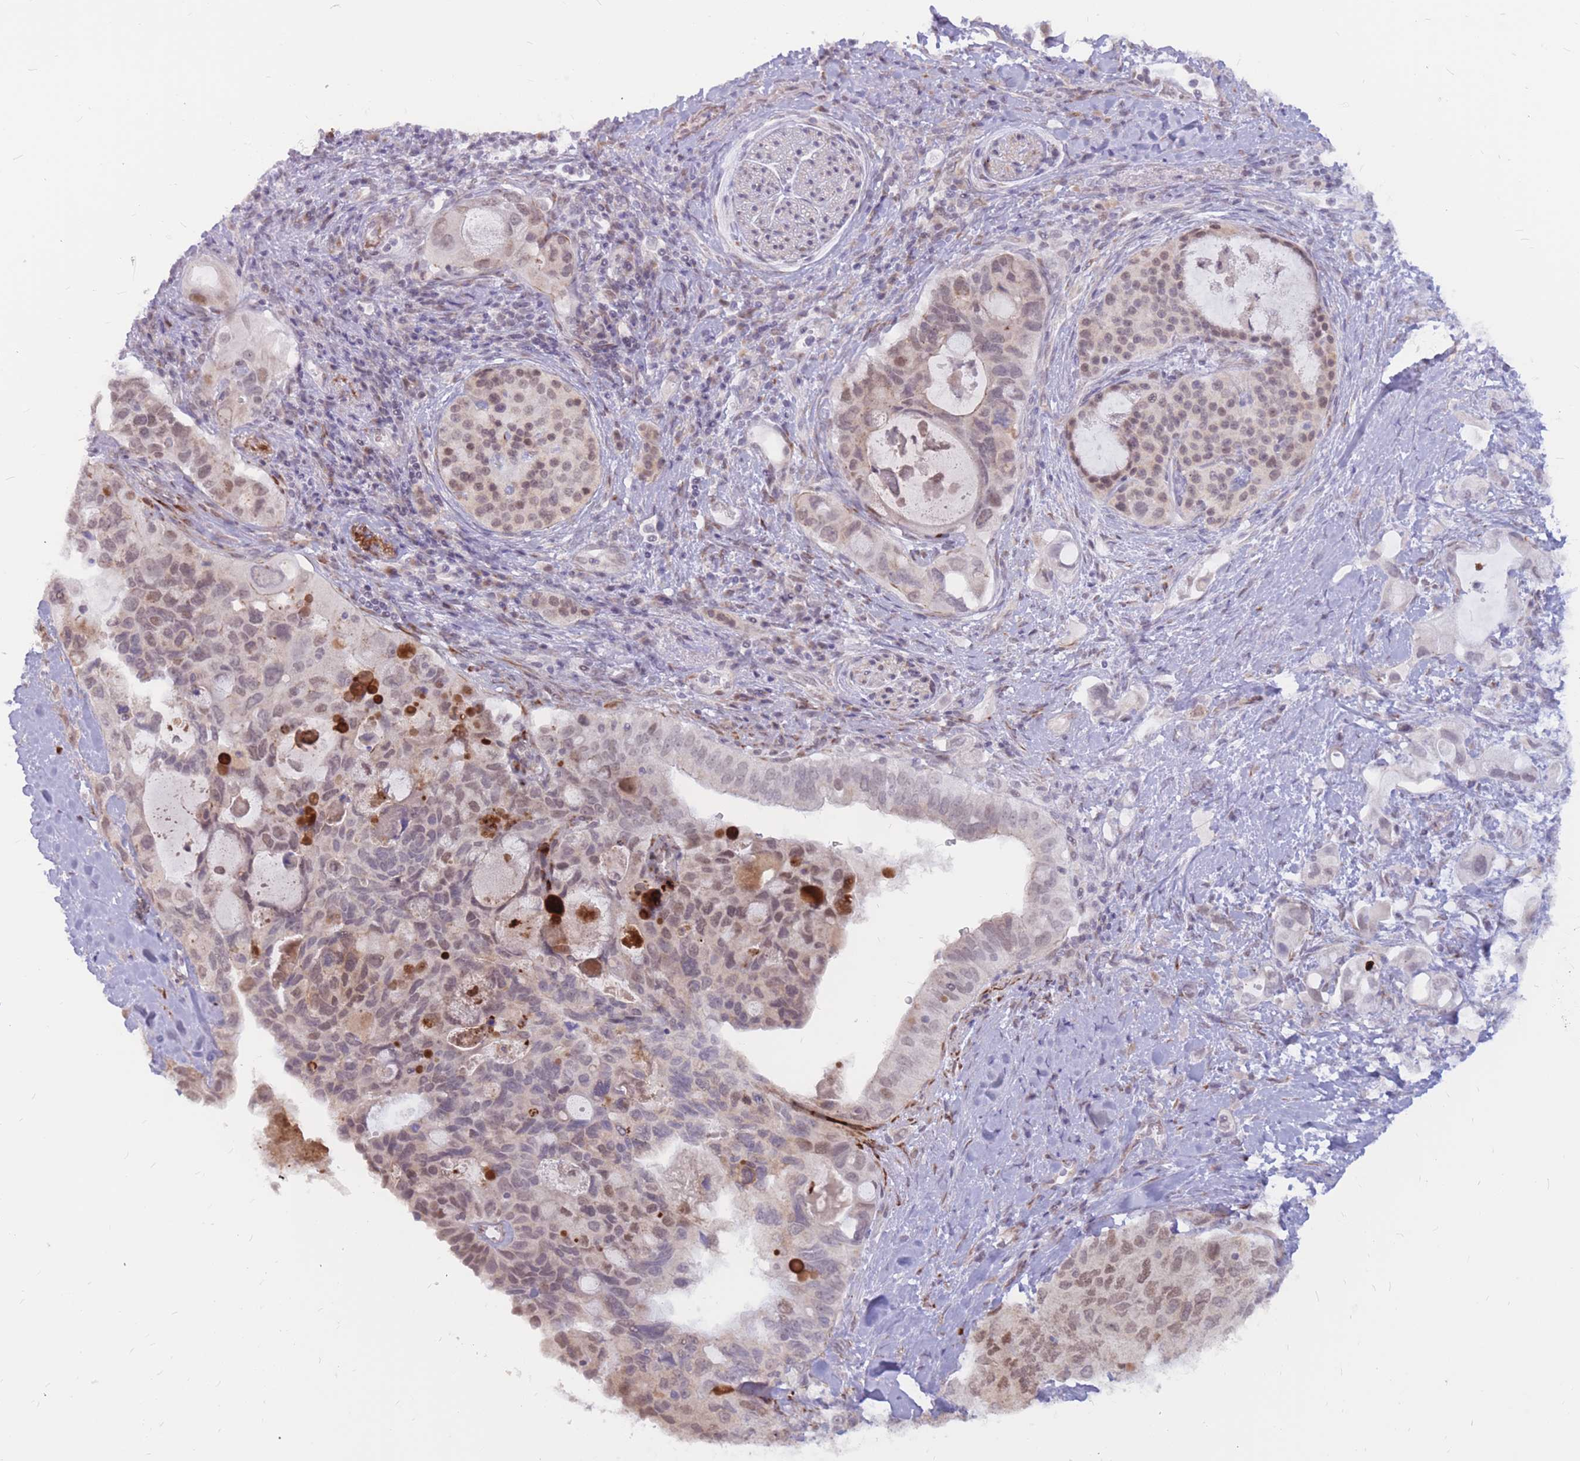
{"staining": {"intensity": "weak", "quantity": "<25%", "location": "nuclear"}, "tissue": "pancreatic cancer", "cell_type": "Tumor cells", "image_type": "cancer", "snomed": [{"axis": "morphology", "description": "Adenocarcinoma, NOS"}, {"axis": "topography", "description": "Pancreas"}], "caption": "Immunohistochemical staining of pancreatic adenocarcinoma exhibits no significant staining in tumor cells.", "gene": "ADD2", "patient": {"sex": "female", "age": 56}}